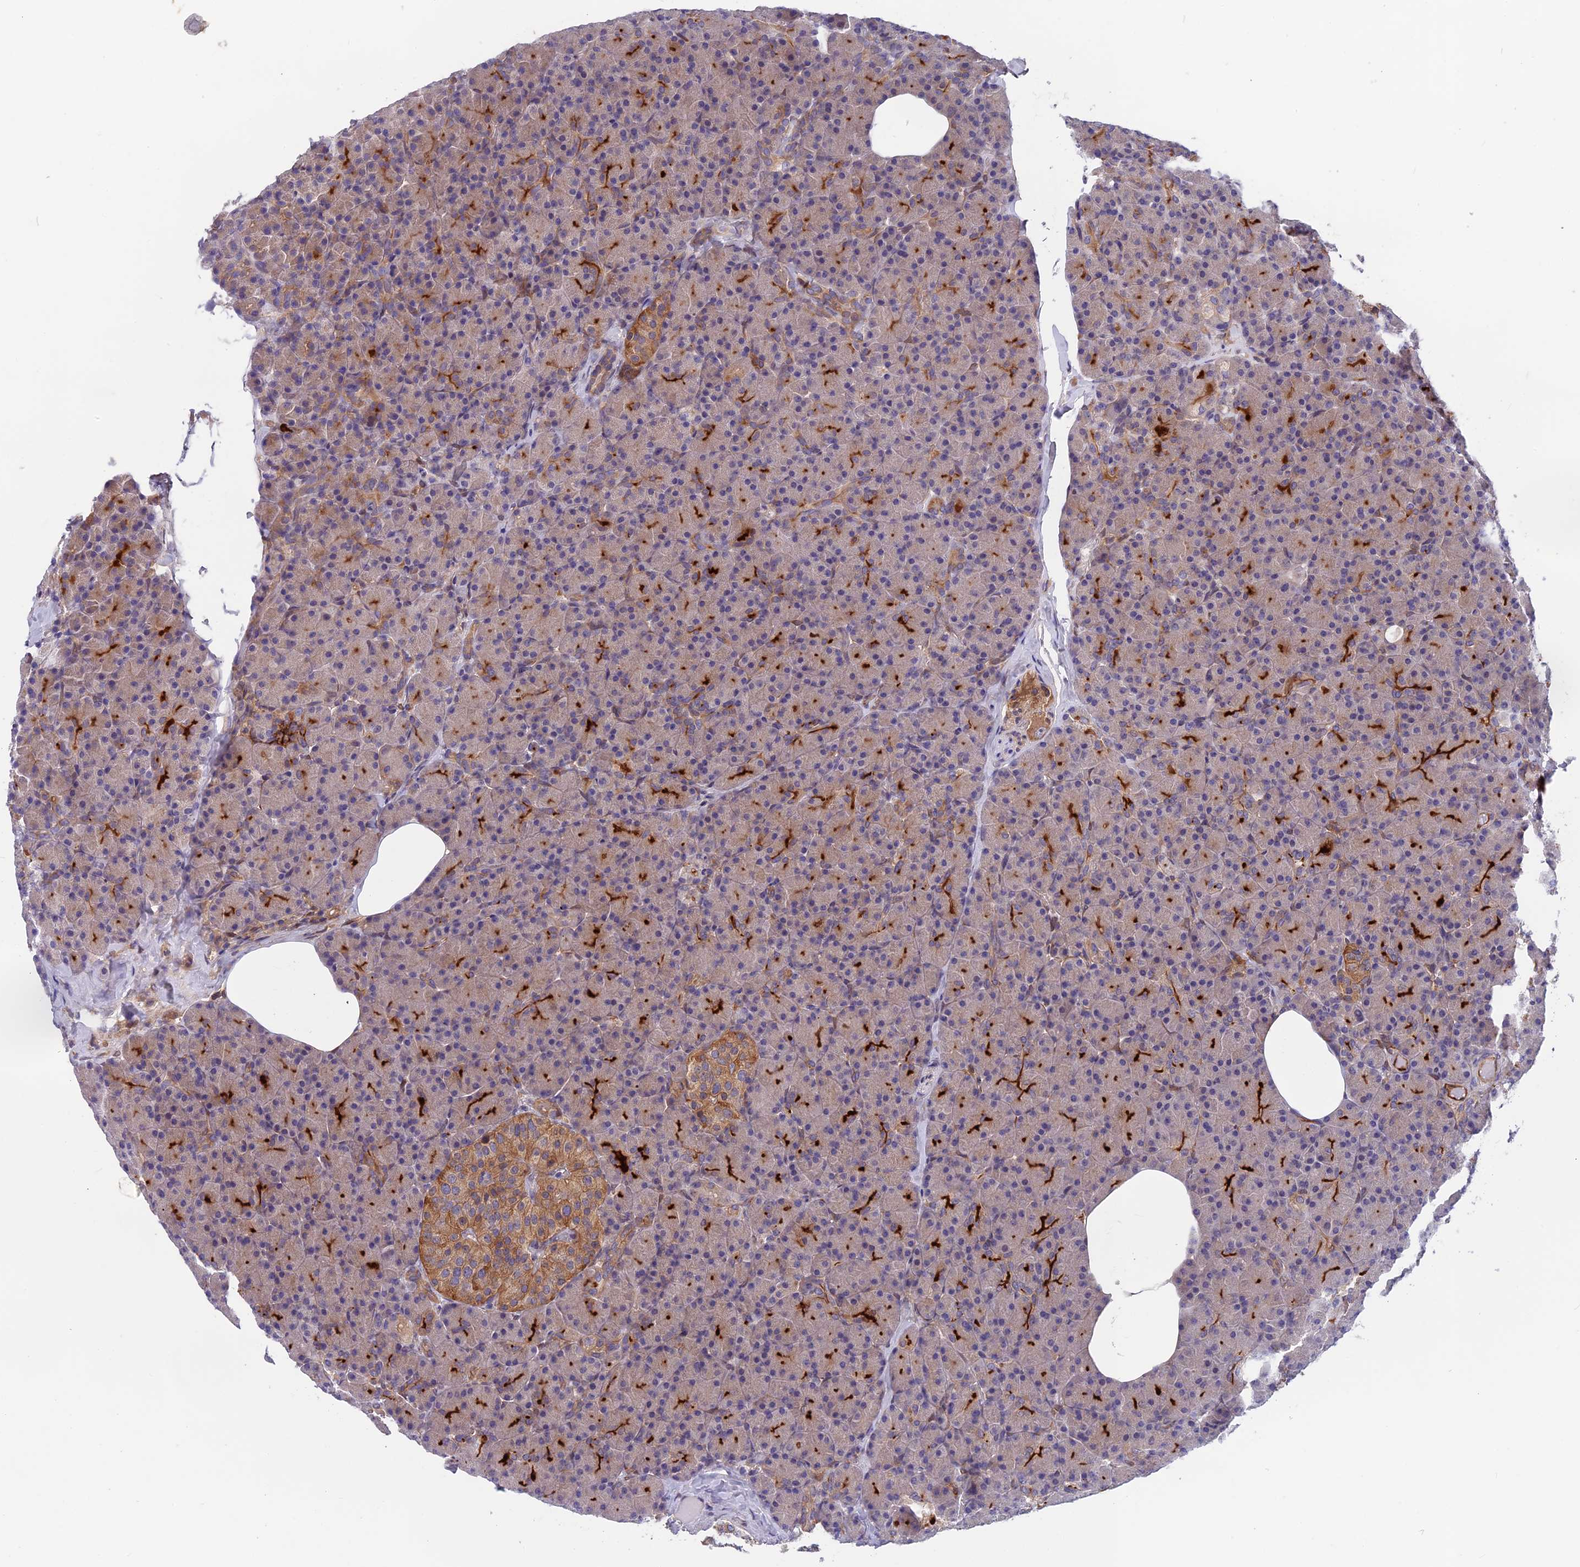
{"staining": {"intensity": "strong", "quantity": "<25%", "location": "cytoplasmic/membranous"}, "tissue": "pancreas", "cell_type": "Exocrine glandular cells", "image_type": "normal", "snomed": [{"axis": "morphology", "description": "Normal tissue, NOS"}, {"axis": "topography", "description": "Pancreas"}], "caption": "A medium amount of strong cytoplasmic/membranous staining is present in about <25% of exocrine glandular cells in normal pancreas. (Brightfield microscopy of DAB IHC at high magnification).", "gene": "MAST2", "patient": {"sex": "female", "age": 43}}